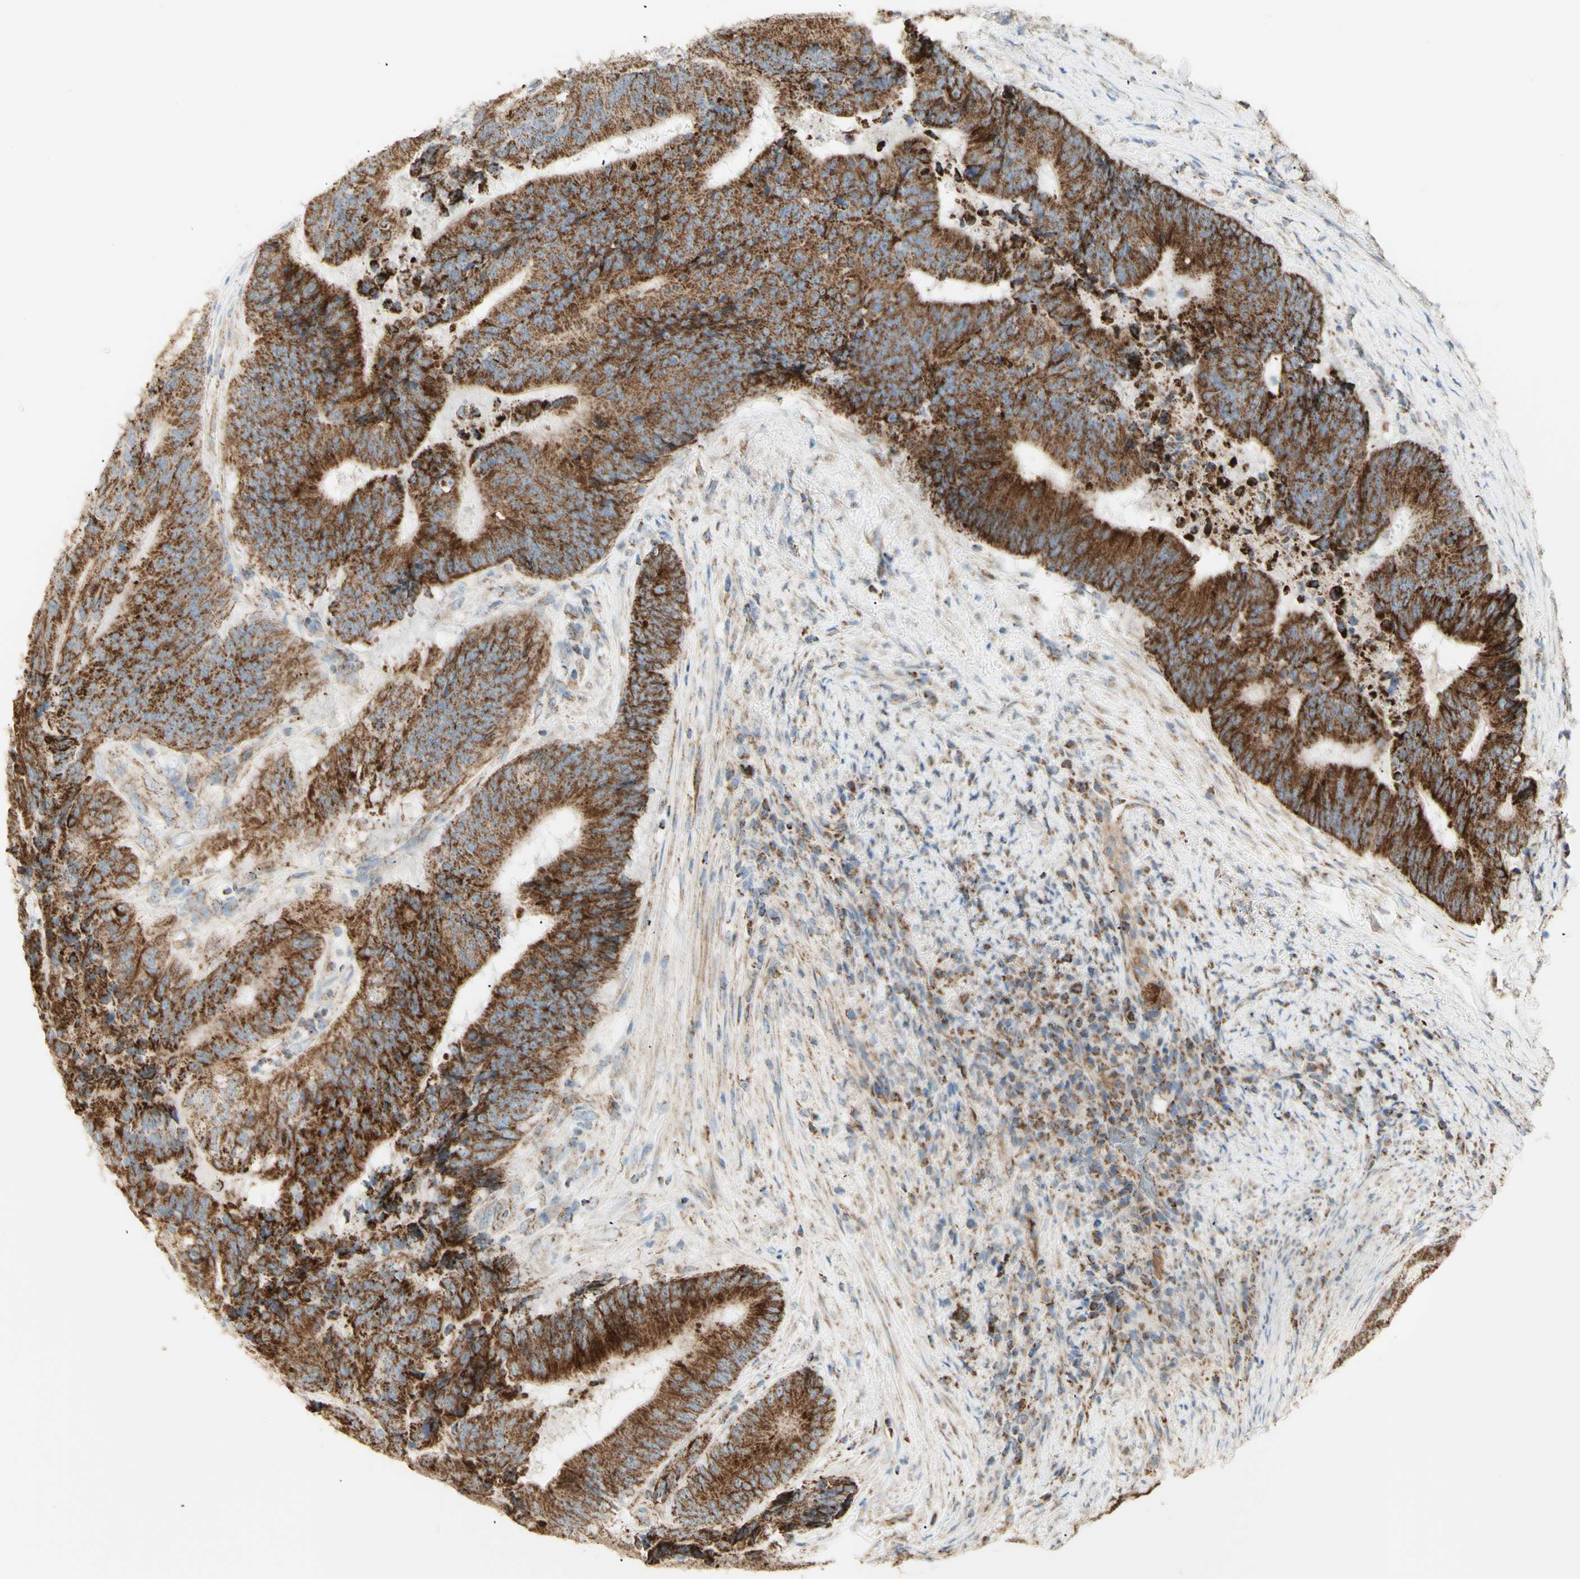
{"staining": {"intensity": "moderate", "quantity": ">75%", "location": "cytoplasmic/membranous"}, "tissue": "colorectal cancer", "cell_type": "Tumor cells", "image_type": "cancer", "snomed": [{"axis": "morphology", "description": "Adenocarcinoma, NOS"}, {"axis": "topography", "description": "Rectum"}], "caption": "A photomicrograph showing moderate cytoplasmic/membranous positivity in approximately >75% of tumor cells in adenocarcinoma (colorectal), as visualized by brown immunohistochemical staining.", "gene": "LETM1", "patient": {"sex": "male", "age": 72}}